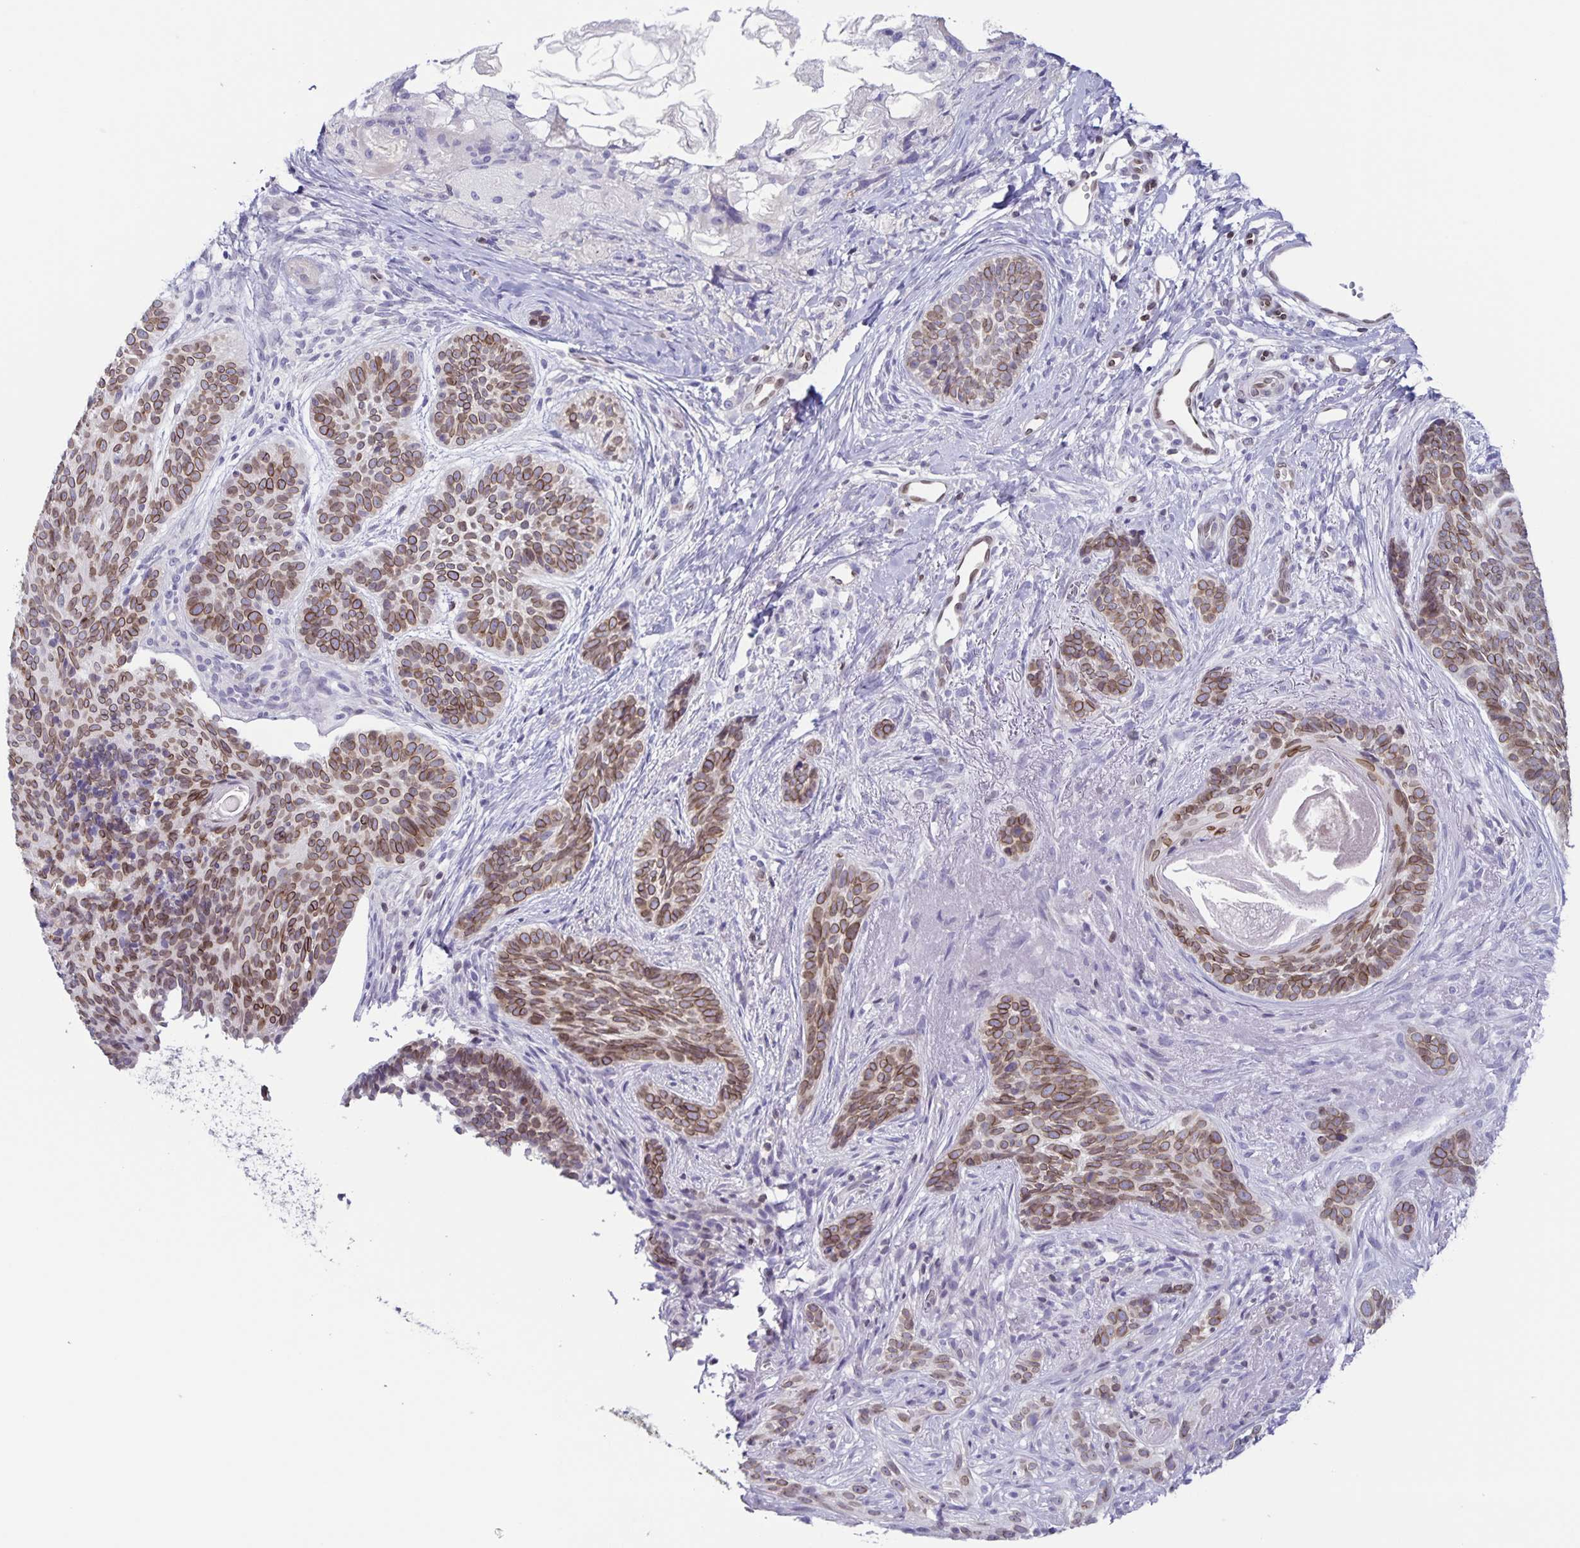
{"staining": {"intensity": "moderate", "quantity": ">75%", "location": "cytoplasmic/membranous,nuclear"}, "tissue": "skin cancer", "cell_type": "Tumor cells", "image_type": "cancer", "snomed": [{"axis": "morphology", "description": "Basal cell carcinoma"}, {"axis": "topography", "description": "Skin"}], "caption": "Brown immunohistochemical staining in skin cancer (basal cell carcinoma) displays moderate cytoplasmic/membranous and nuclear expression in about >75% of tumor cells.", "gene": "SYNE2", "patient": {"sex": "female", "age": 74}}